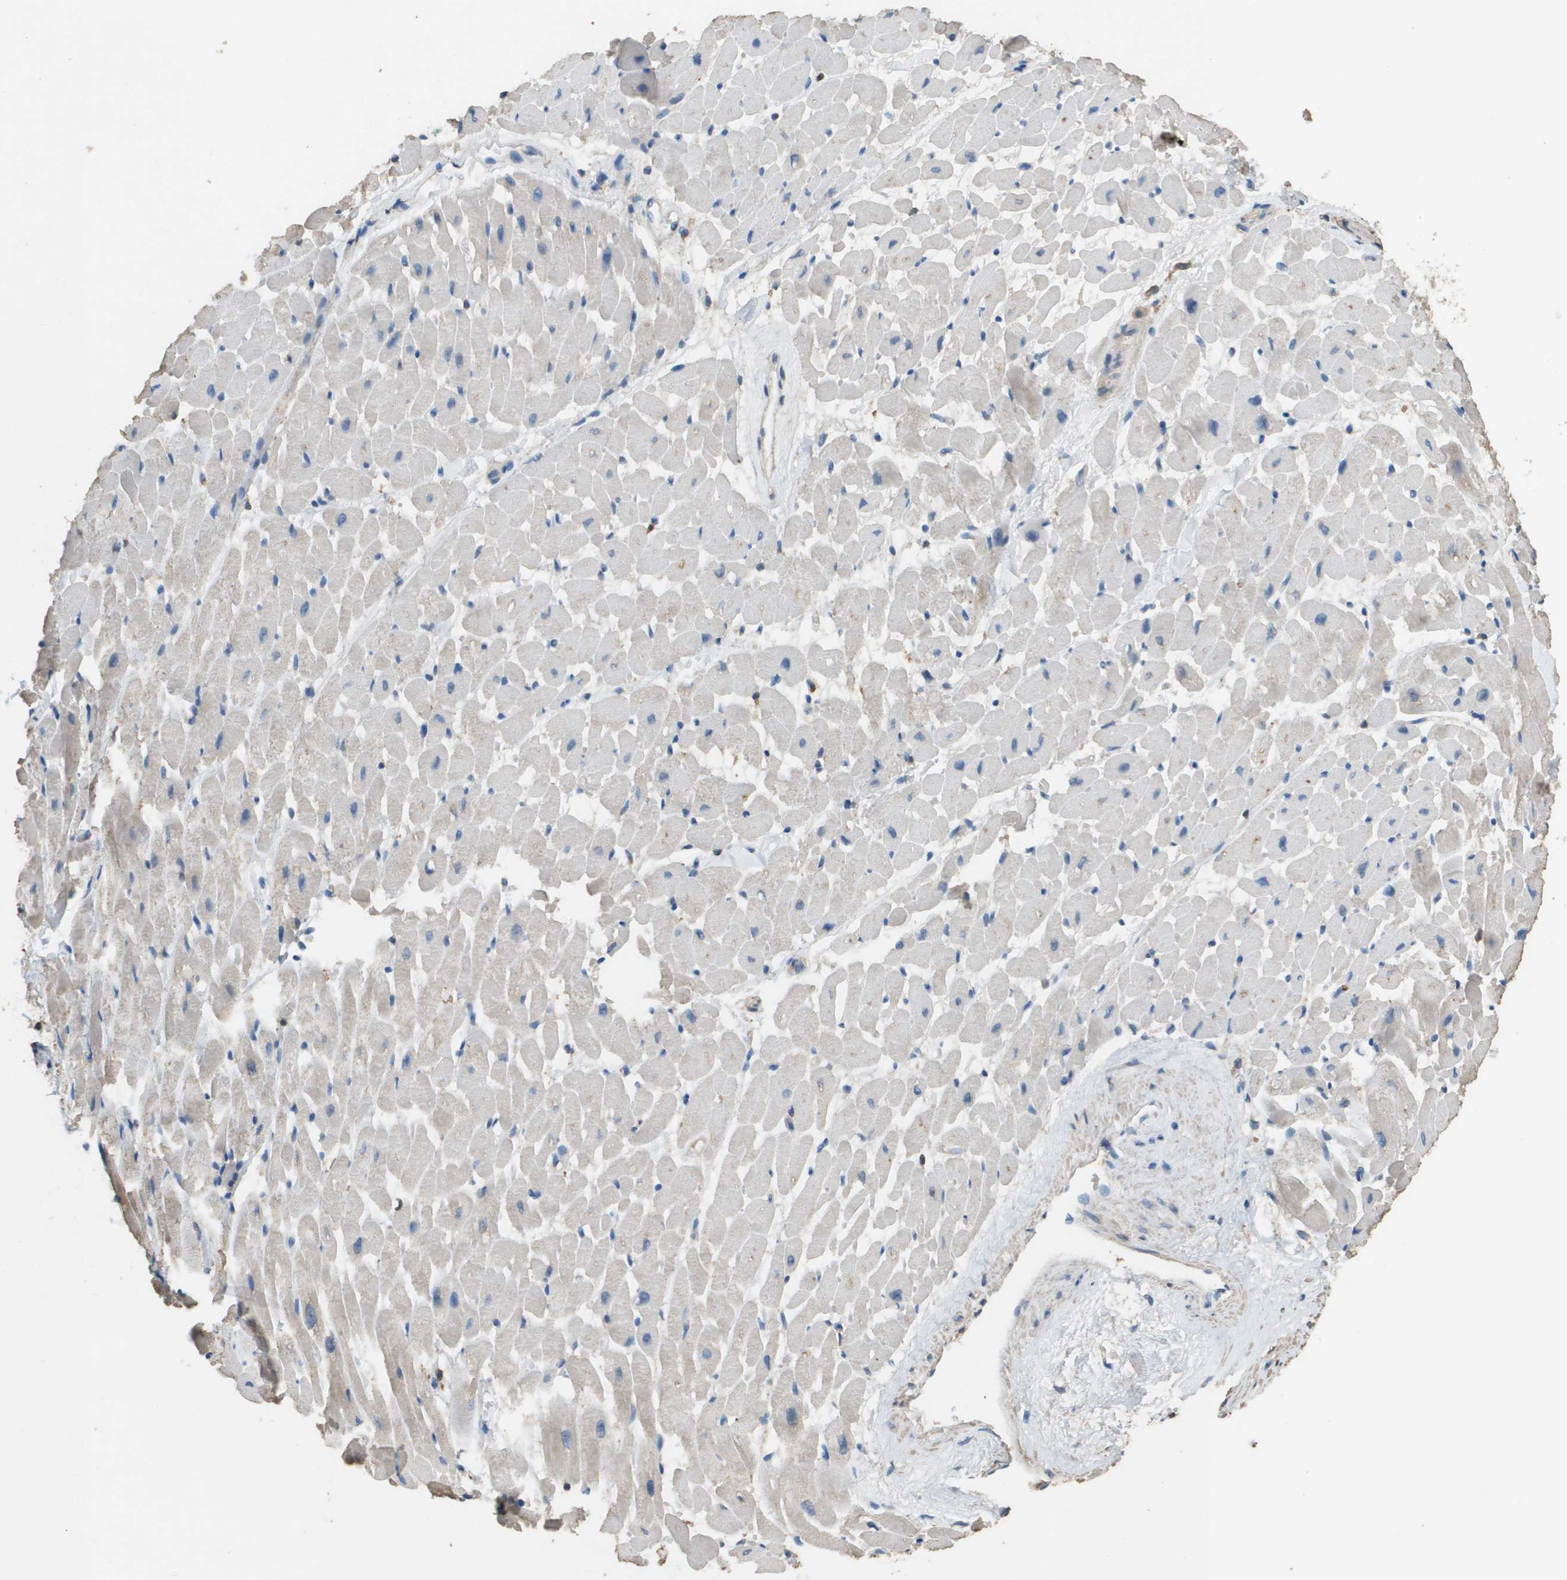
{"staining": {"intensity": "weak", "quantity": "25%-75%", "location": "cytoplasmic/membranous"}, "tissue": "heart muscle", "cell_type": "Cardiomyocytes", "image_type": "normal", "snomed": [{"axis": "morphology", "description": "Normal tissue, NOS"}, {"axis": "topography", "description": "Heart"}], "caption": "Immunohistochemical staining of benign heart muscle demonstrates 25%-75% levels of weak cytoplasmic/membranous protein expression in about 25%-75% of cardiomyocytes. (IHC, brightfield microscopy, high magnification).", "gene": "MS4A7", "patient": {"sex": "male", "age": 45}}